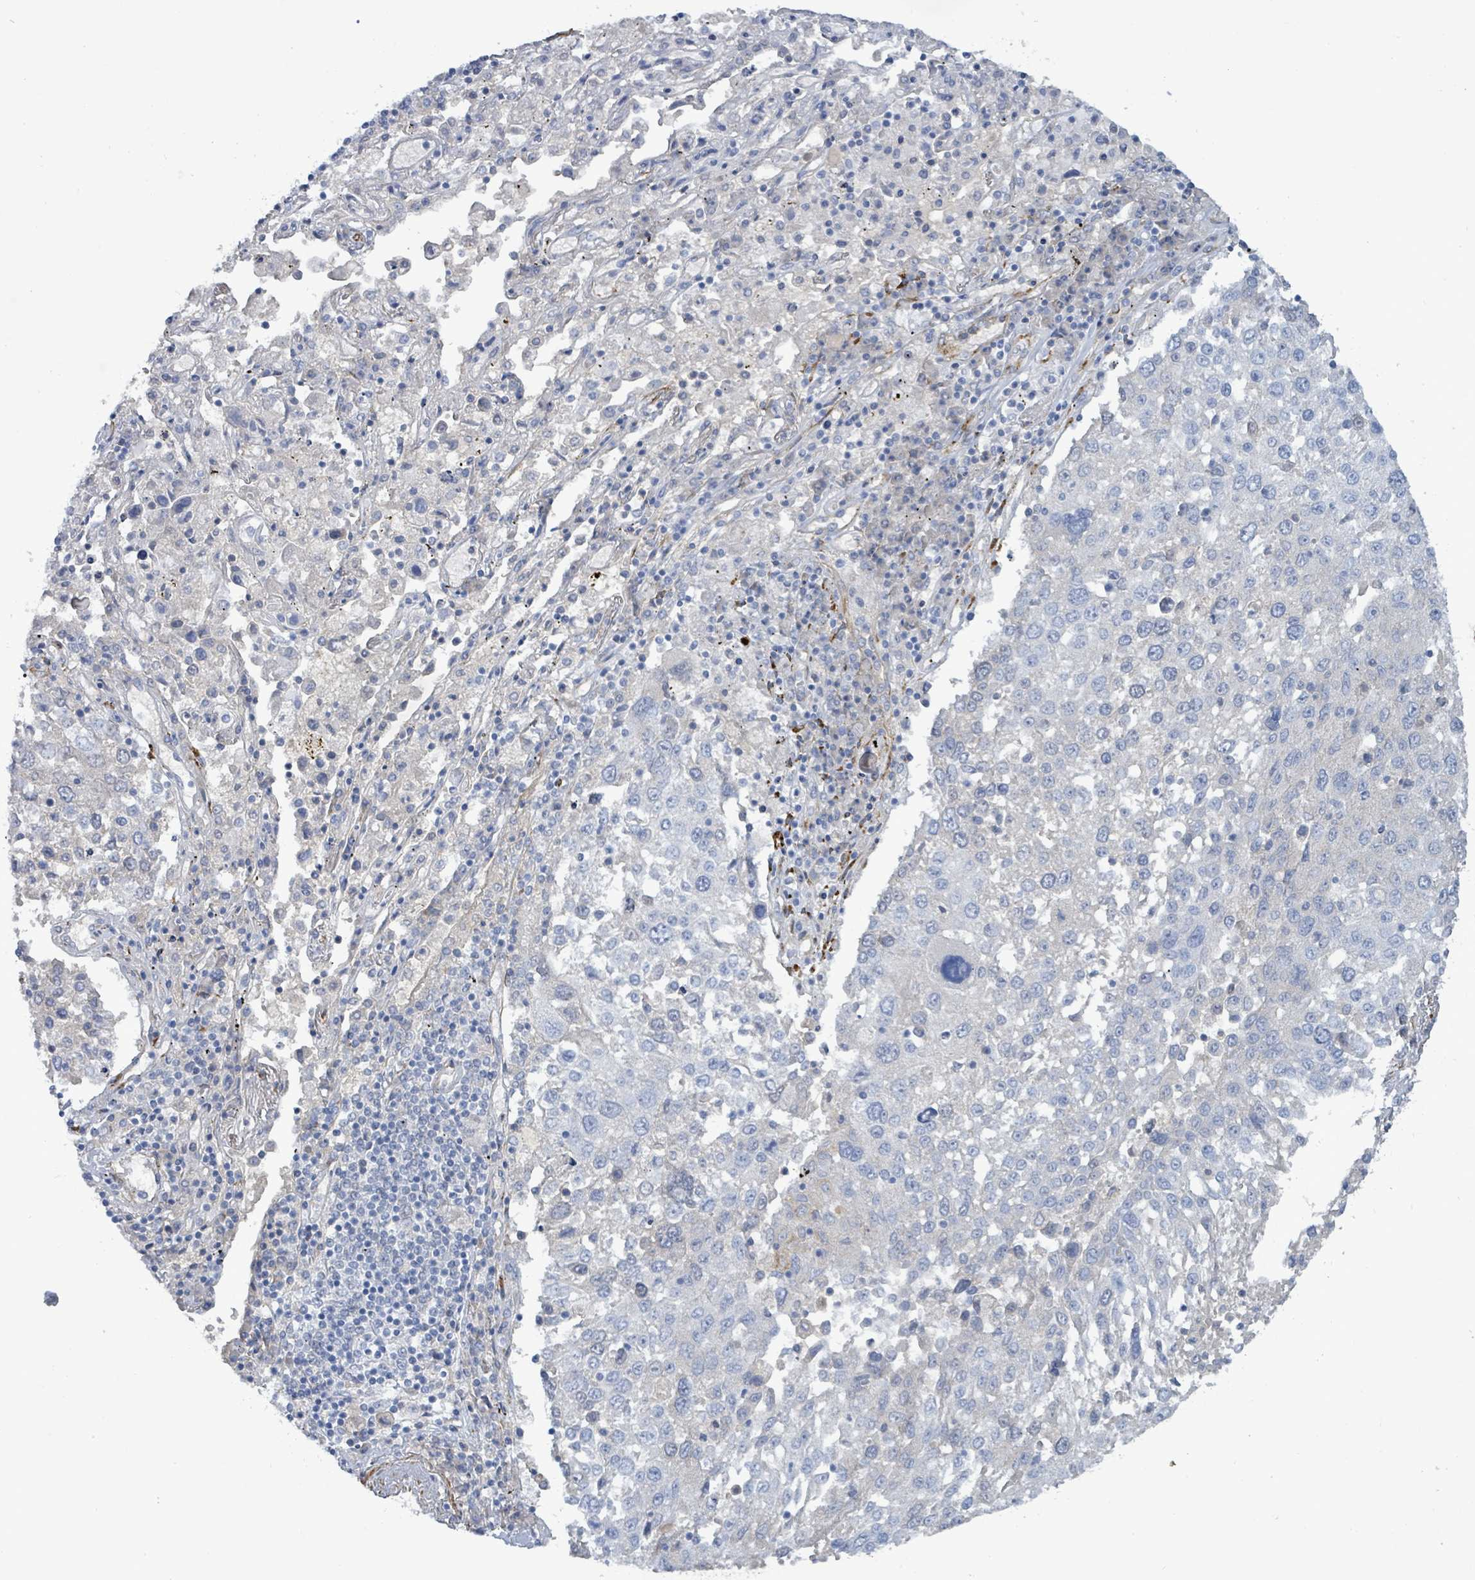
{"staining": {"intensity": "negative", "quantity": "none", "location": "none"}, "tissue": "lung cancer", "cell_type": "Tumor cells", "image_type": "cancer", "snomed": [{"axis": "morphology", "description": "Squamous cell carcinoma, NOS"}, {"axis": "topography", "description": "Lung"}], "caption": "A histopathology image of lung cancer stained for a protein reveals no brown staining in tumor cells. The staining is performed using DAB brown chromogen with nuclei counter-stained in using hematoxylin.", "gene": "DMRTC1B", "patient": {"sex": "male", "age": 65}}